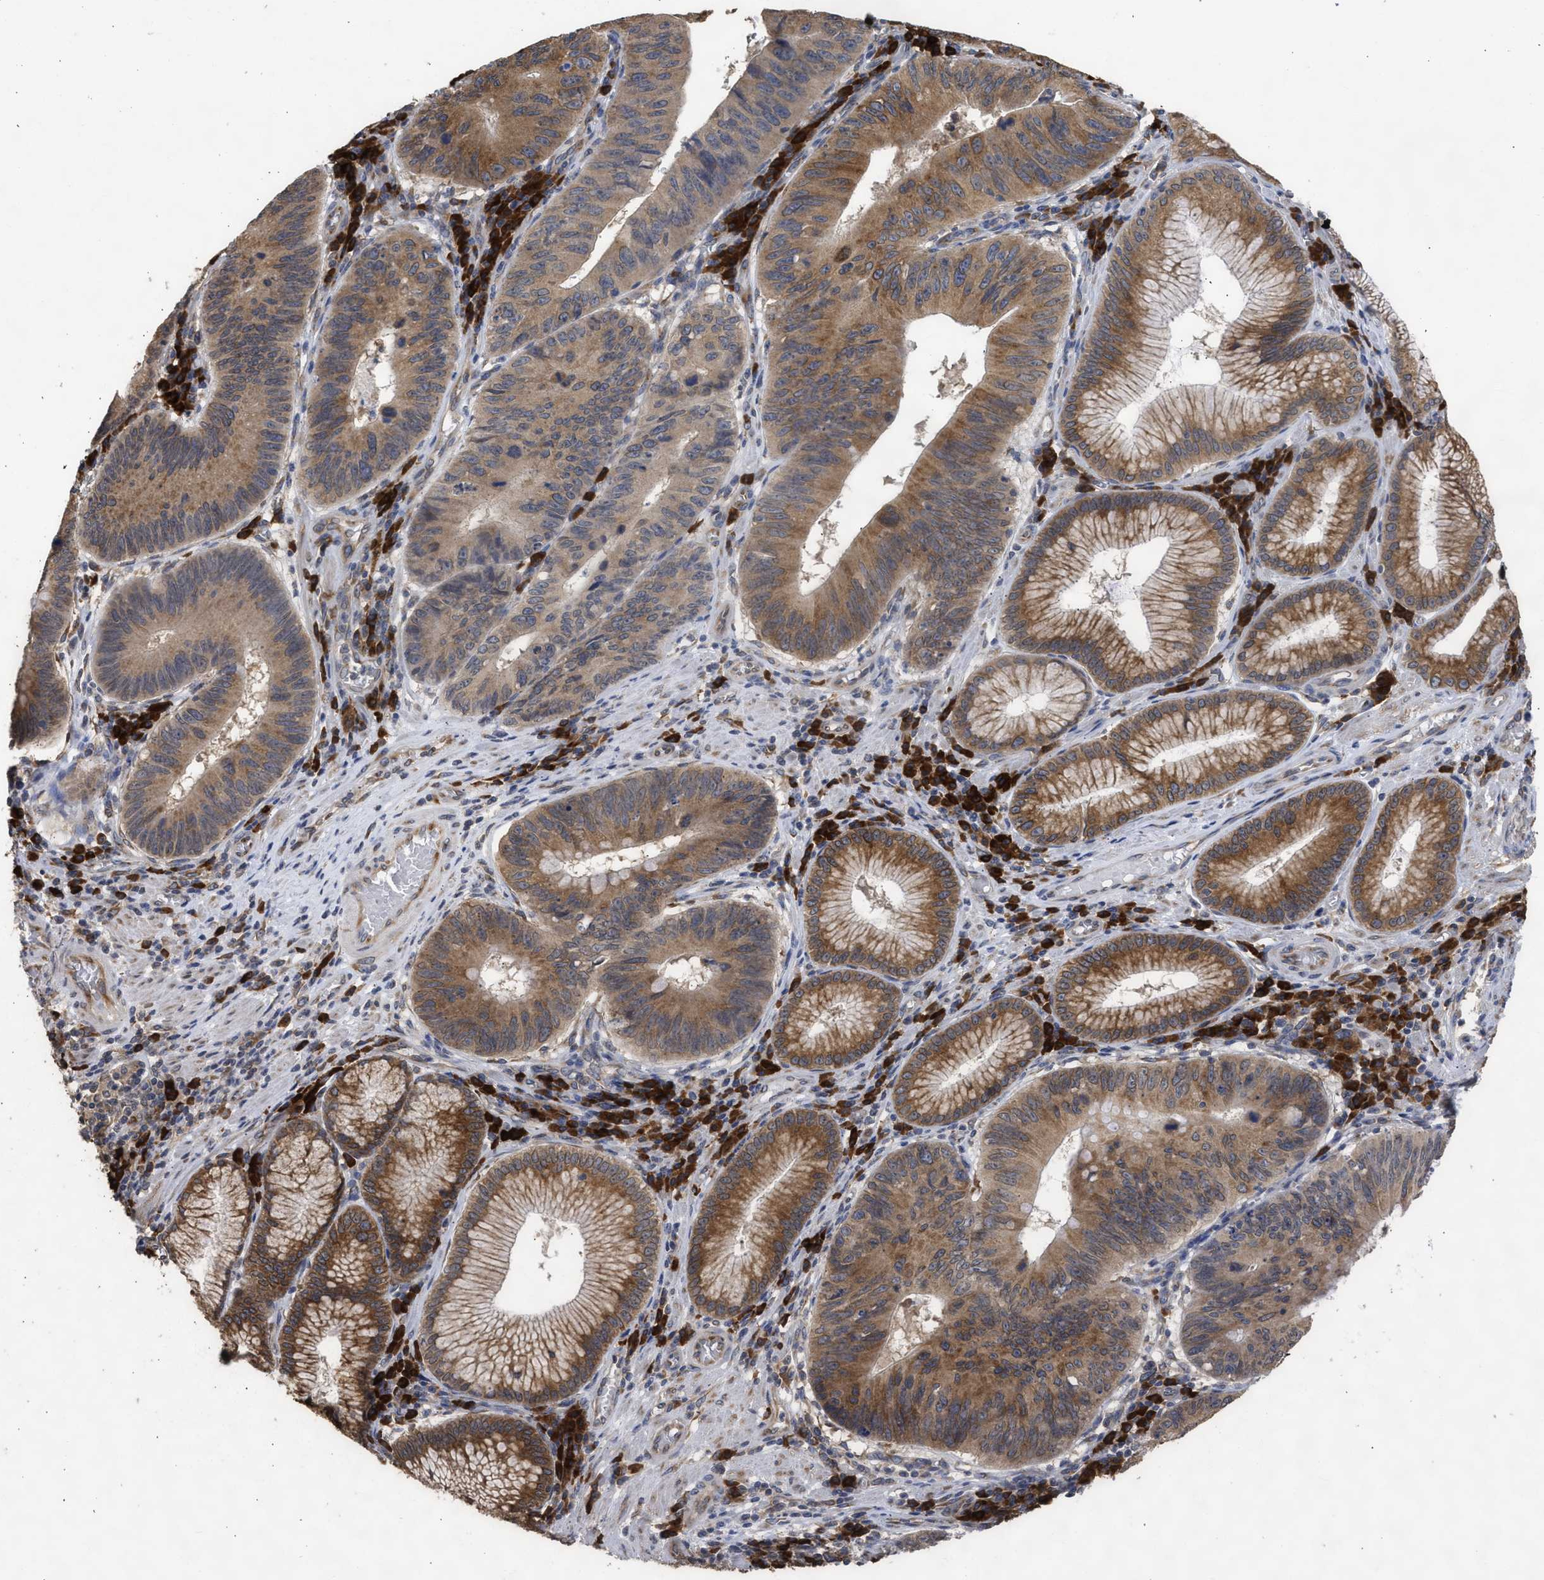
{"staining": {"intensity": "moderate", "quantity": ">75%", "location": "cytoplasmic/membranous"}, "tissue": "stomach cancer", "cell_type": "Tumor cells", "image_type": "cancer", "snomed": [{"axis": "morphology", "description": "Adenocarcinoma, NOS"}, {"axis": "topography", "description": "Stomach"}], "caption": "Stomach cancer (adenocarcinoma) was stained to show a protein in brown. There is medium levels of moderate cytoplasmic/membranous positivity in about >75% of tumor cells. (DAB IHC with brightfield microscopy, high magnification).", "gene": "DNAJC1", "patient": {"sex": "male", "age": 59}}